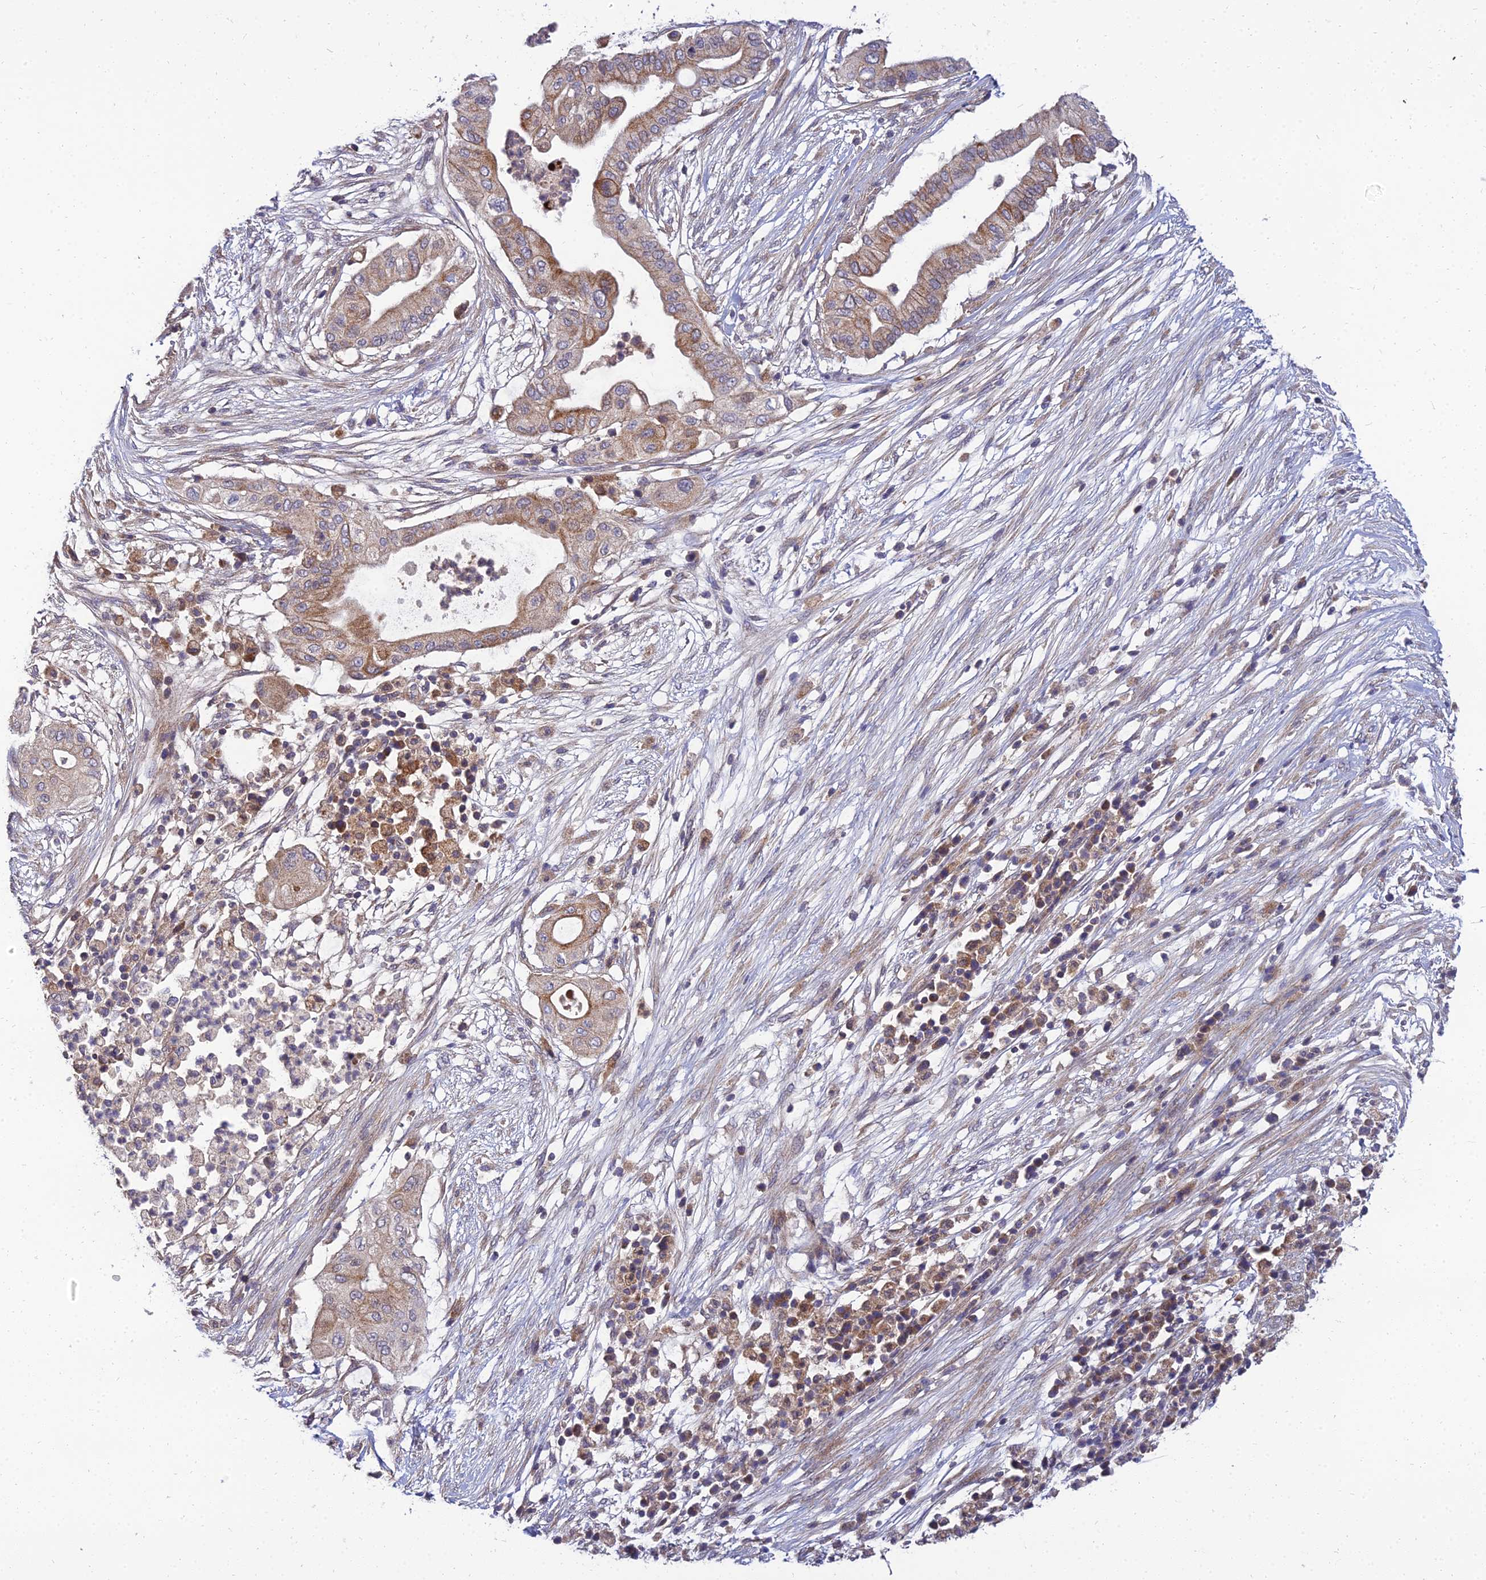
{"staining": {"intensity": "moderate", "quantity": ">75%", "location": "cytoplasmic/membranous"}, "tissue": "pancreatic cancer", "cell_type": "Tumor cells", "image_type": "cancer", "snomed": [{"axis": "morphology", "description": "Adenocarcinoma, NOS"}, {"axis": "topography", "description": "Pancreas"}], "caption": "A micrograph of human adenocarcinoma (pancreatic) stained for a protein shows moderate cytoplasmic/membranous brown staining in tumor cells.", "gene": "NPY", "patient": {"sex": "male", "age": 68}}